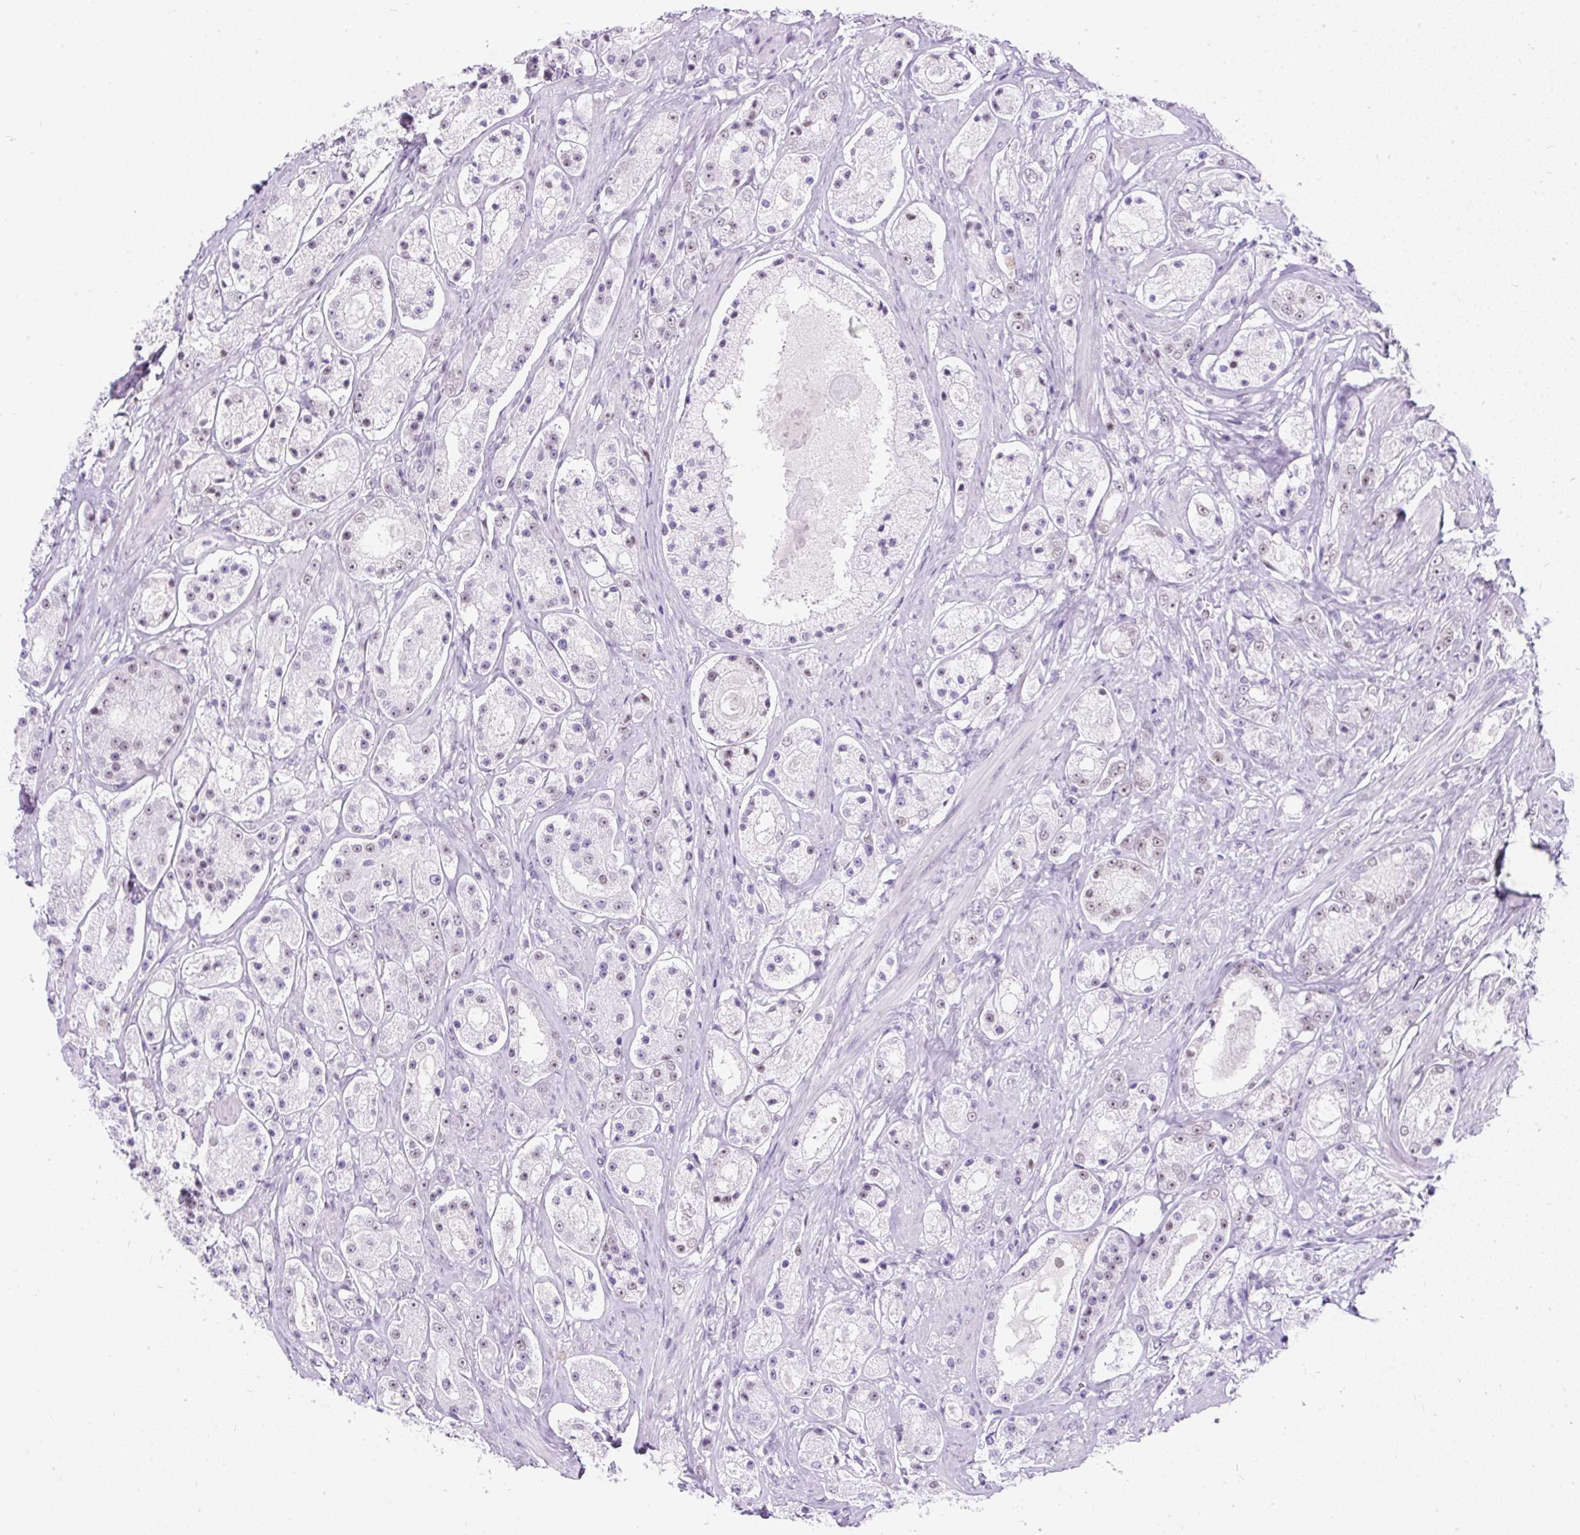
{"staining": {"intensity": "negative", "quantity": "none", "location": "none"}, "tissue": "prostate cancer", "cell_type": "Tumor cells", "image_type": "cancer", "snomed": [{"axis": "morphology", "description": "Adenocarcinoma, High grade"}, {"axis": "topography", "description": "Prostate"}], "caption": "Immunohistochemistry (IHC) of prostate cancer reveals no positivity in tumor cells.", "gene": "PLCXD2", "patient": {"sex": "male", "age": 67}}